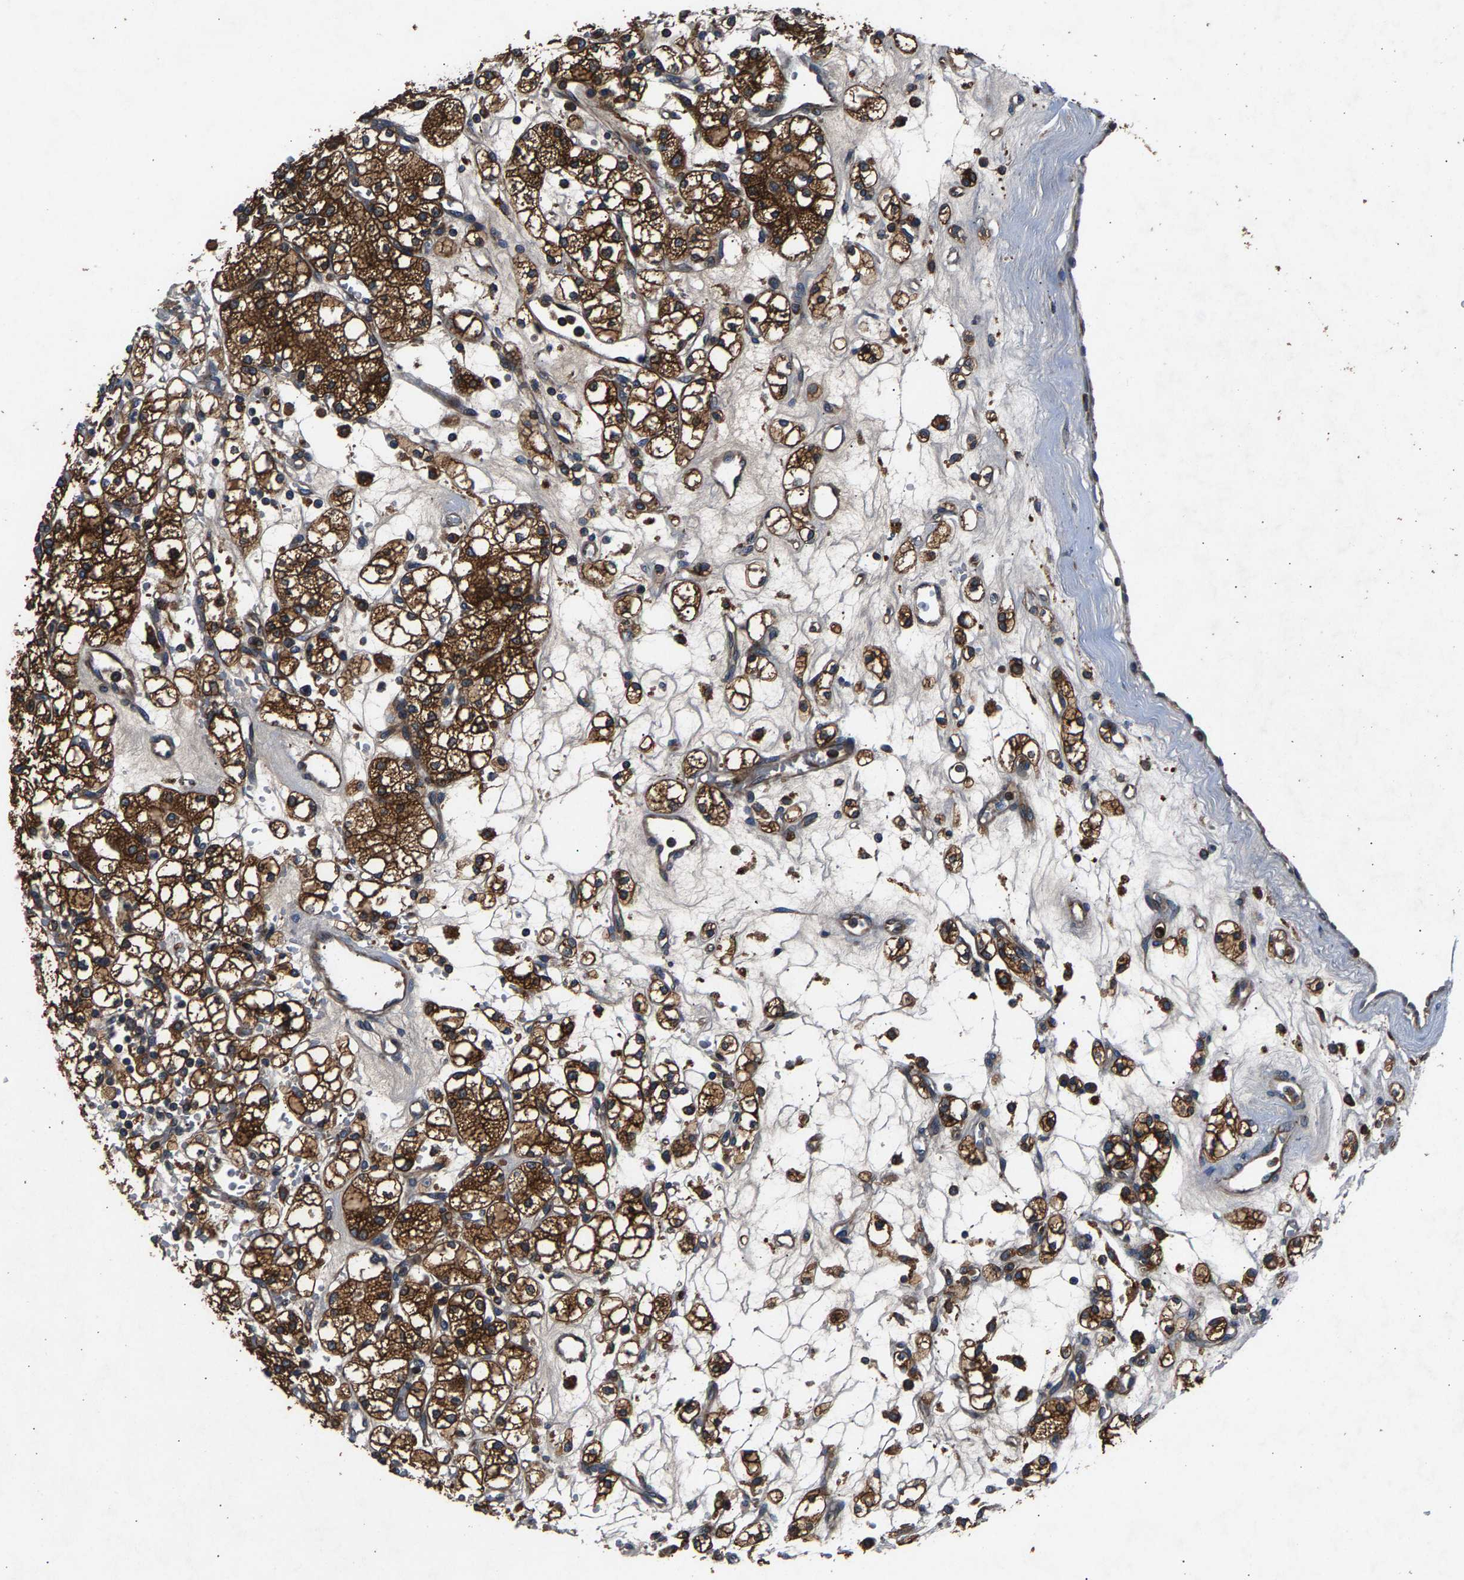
{"staining": {"intensity": "strong", "quantity": ">75%", "location": "cytoplasmic/membranous"}, "tissue": "renal cancer", "cell_type": "Tumor cells", "image_type": "cancer", "snomed": [{"axis": "morphology", "description": "Adenocarcinoma, NOS"}, {"axis": "topography", "description": "Kidney"}], "caption": "Immunohistochemical staining of renal cancer reveals high levels of strong cytoplasmic/membranous expression in about >75% of tumor cells.", "gene": "LPCAT1", "patient": {"sex": "male", "age": 77}}